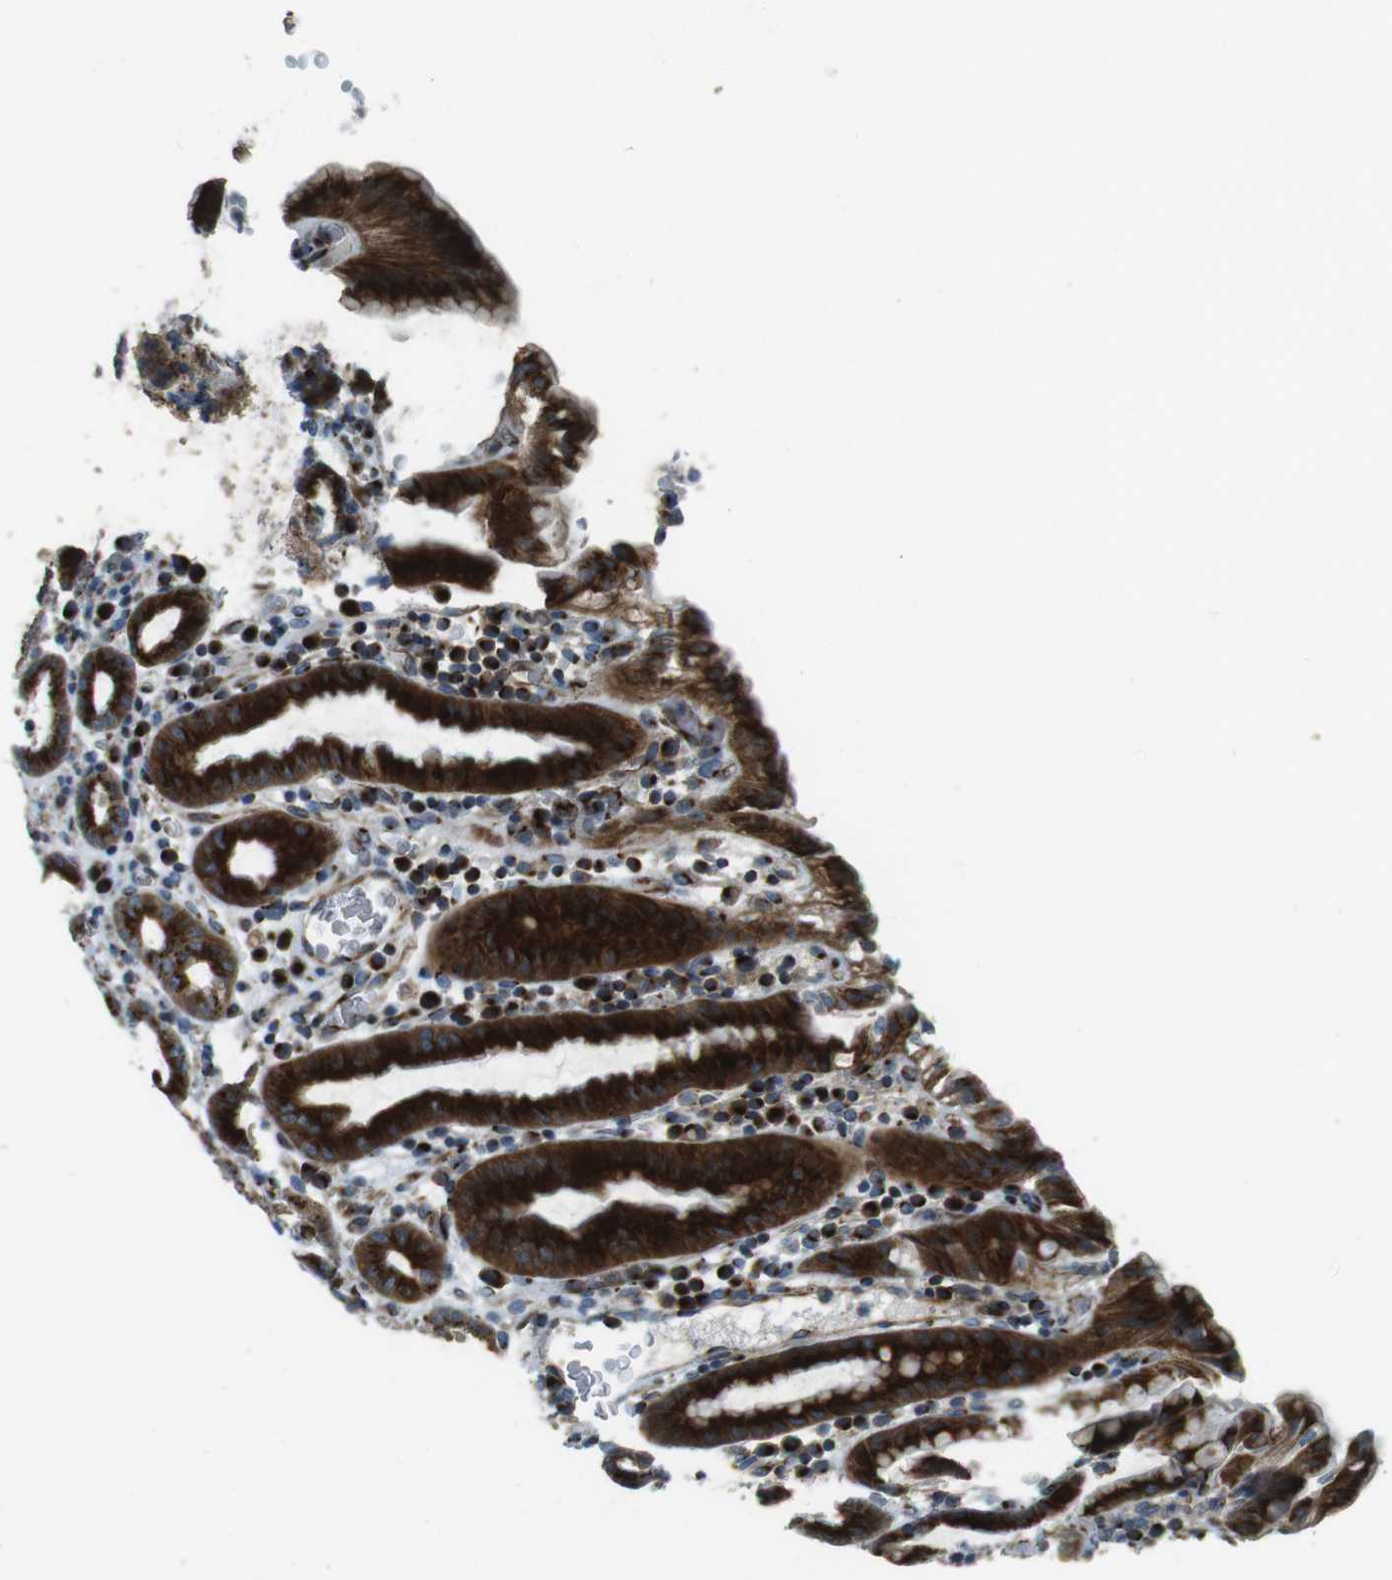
{"staining": {"intensity": "strong", "quantity": ">75%", "location": "cytoplasmic/membranous"}, "tissue": "stomach", "cell_type": "Glandular cells", "image_type": "normal", "snomed": [{"axis": "morphology", "description": "Normal tissue, NOS"}, {"axis": "topography", "description": "Stomach, upper"}], "caption": "This histopathology image reveals unremarkable stomach stained with immunohistochemistry (IHC) to label a protein in brown. The cytoplasmic/membranous of glandular cells show strong positivity for the protein. Nuclei are counter-stained blue.", "gene": "TMEM115", "patient": {"sex": "male", "age": 68}}